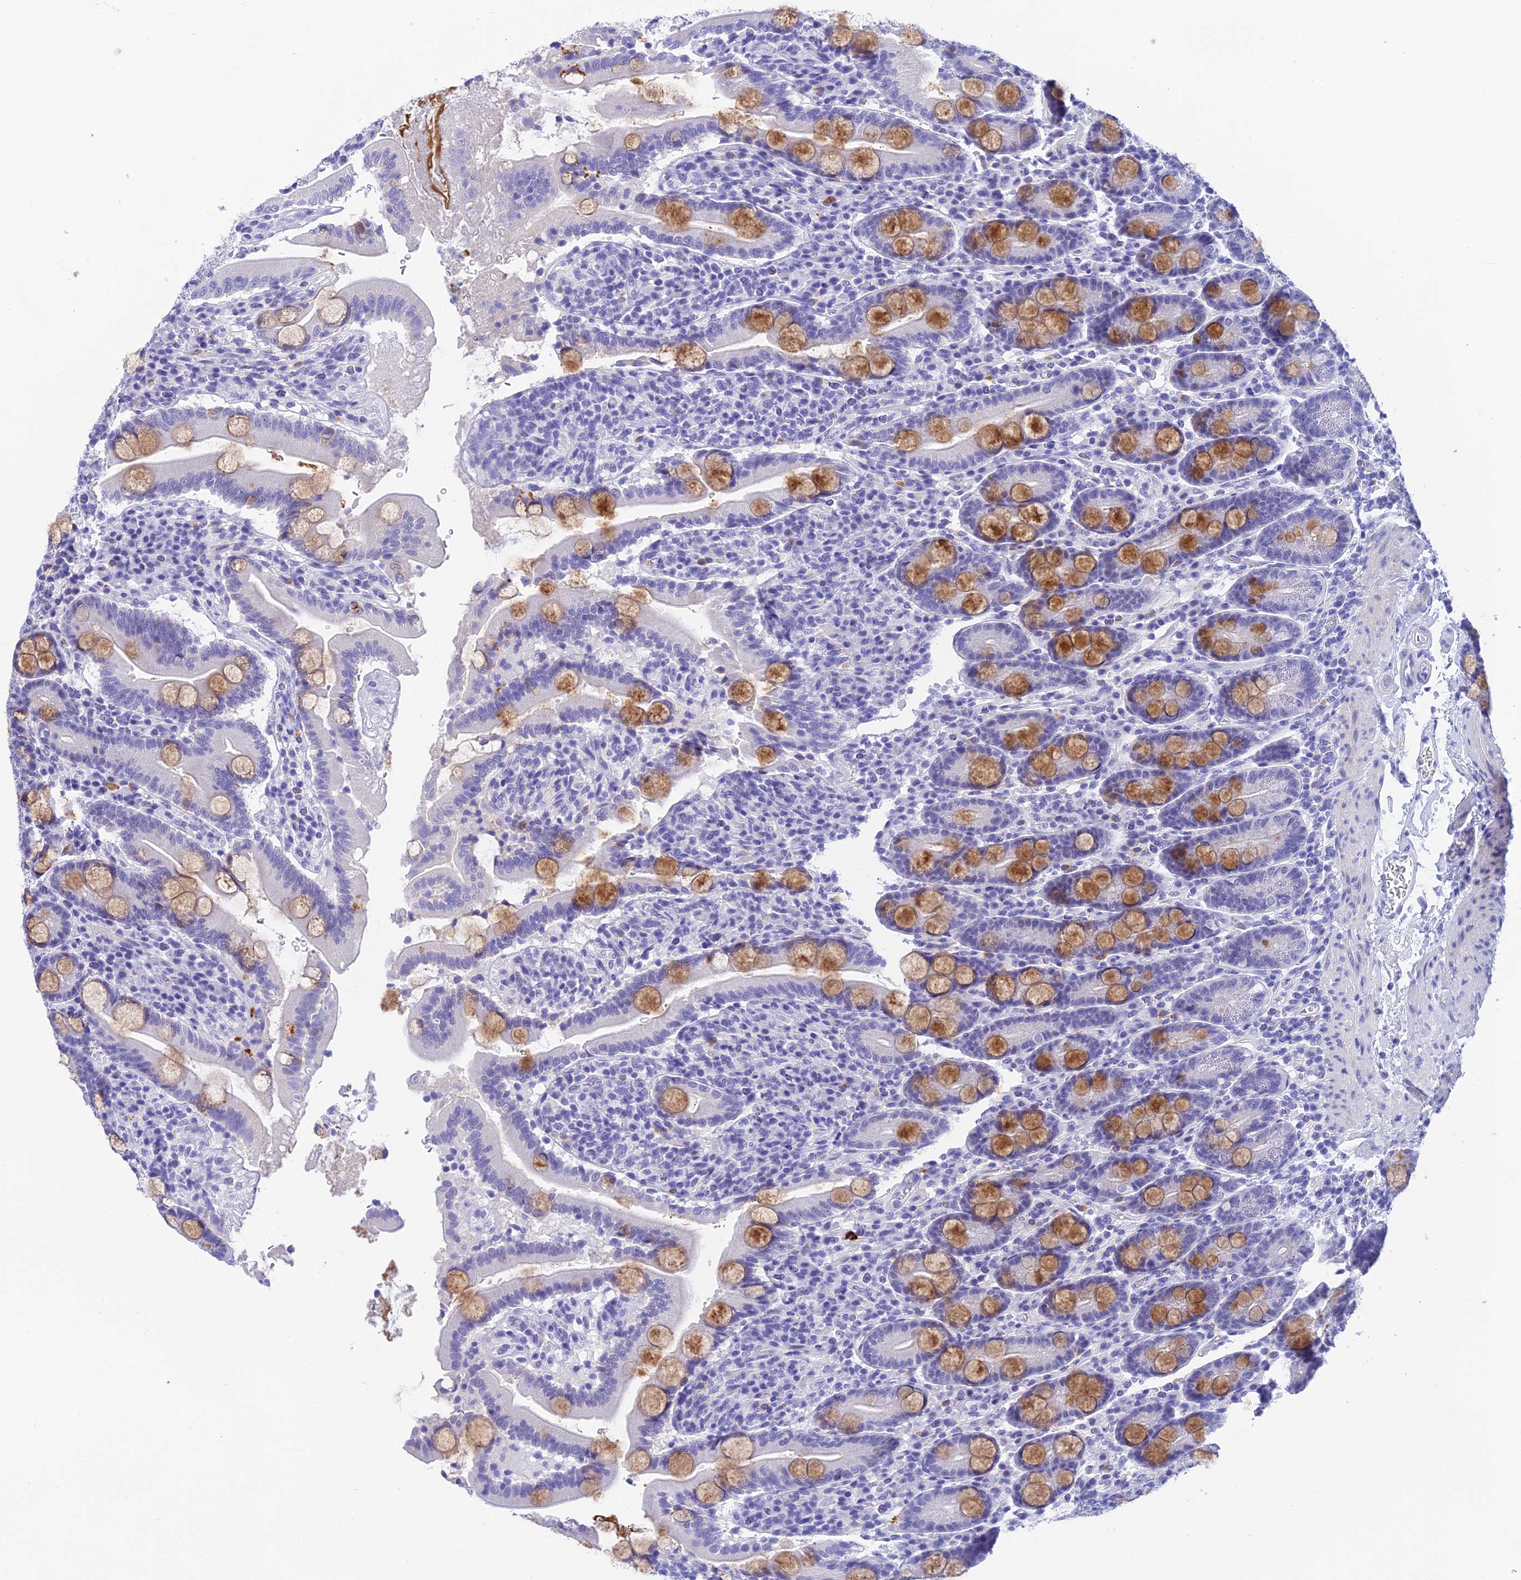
{"staining": {"intensity": "moderate", "quantity": "25%-75%", "location": "cytoplasmic/membranous"}, "tissue": "duodenum", "cell_type": "Glandular cells", "image_type": "normal", "snomed": [{"axis": "morphology", "description": "Normal tissue, NOS"}, {"axis": "topography", "description": "Duodenum"}], "caption": "Brown immunohistochemical staining in benign duodenum reveals moderate cytoplasmic/membranous positivity in about 25%-75% of glandular cells. The staining is performed using DAB (3,3'-diaminobenzidine) brown chromogen to label protein expression. The nuclei are counter-stained blue using hematoxylin.", "gene": "KDELR3", "patient": {"sex": "male", "age": 35}}